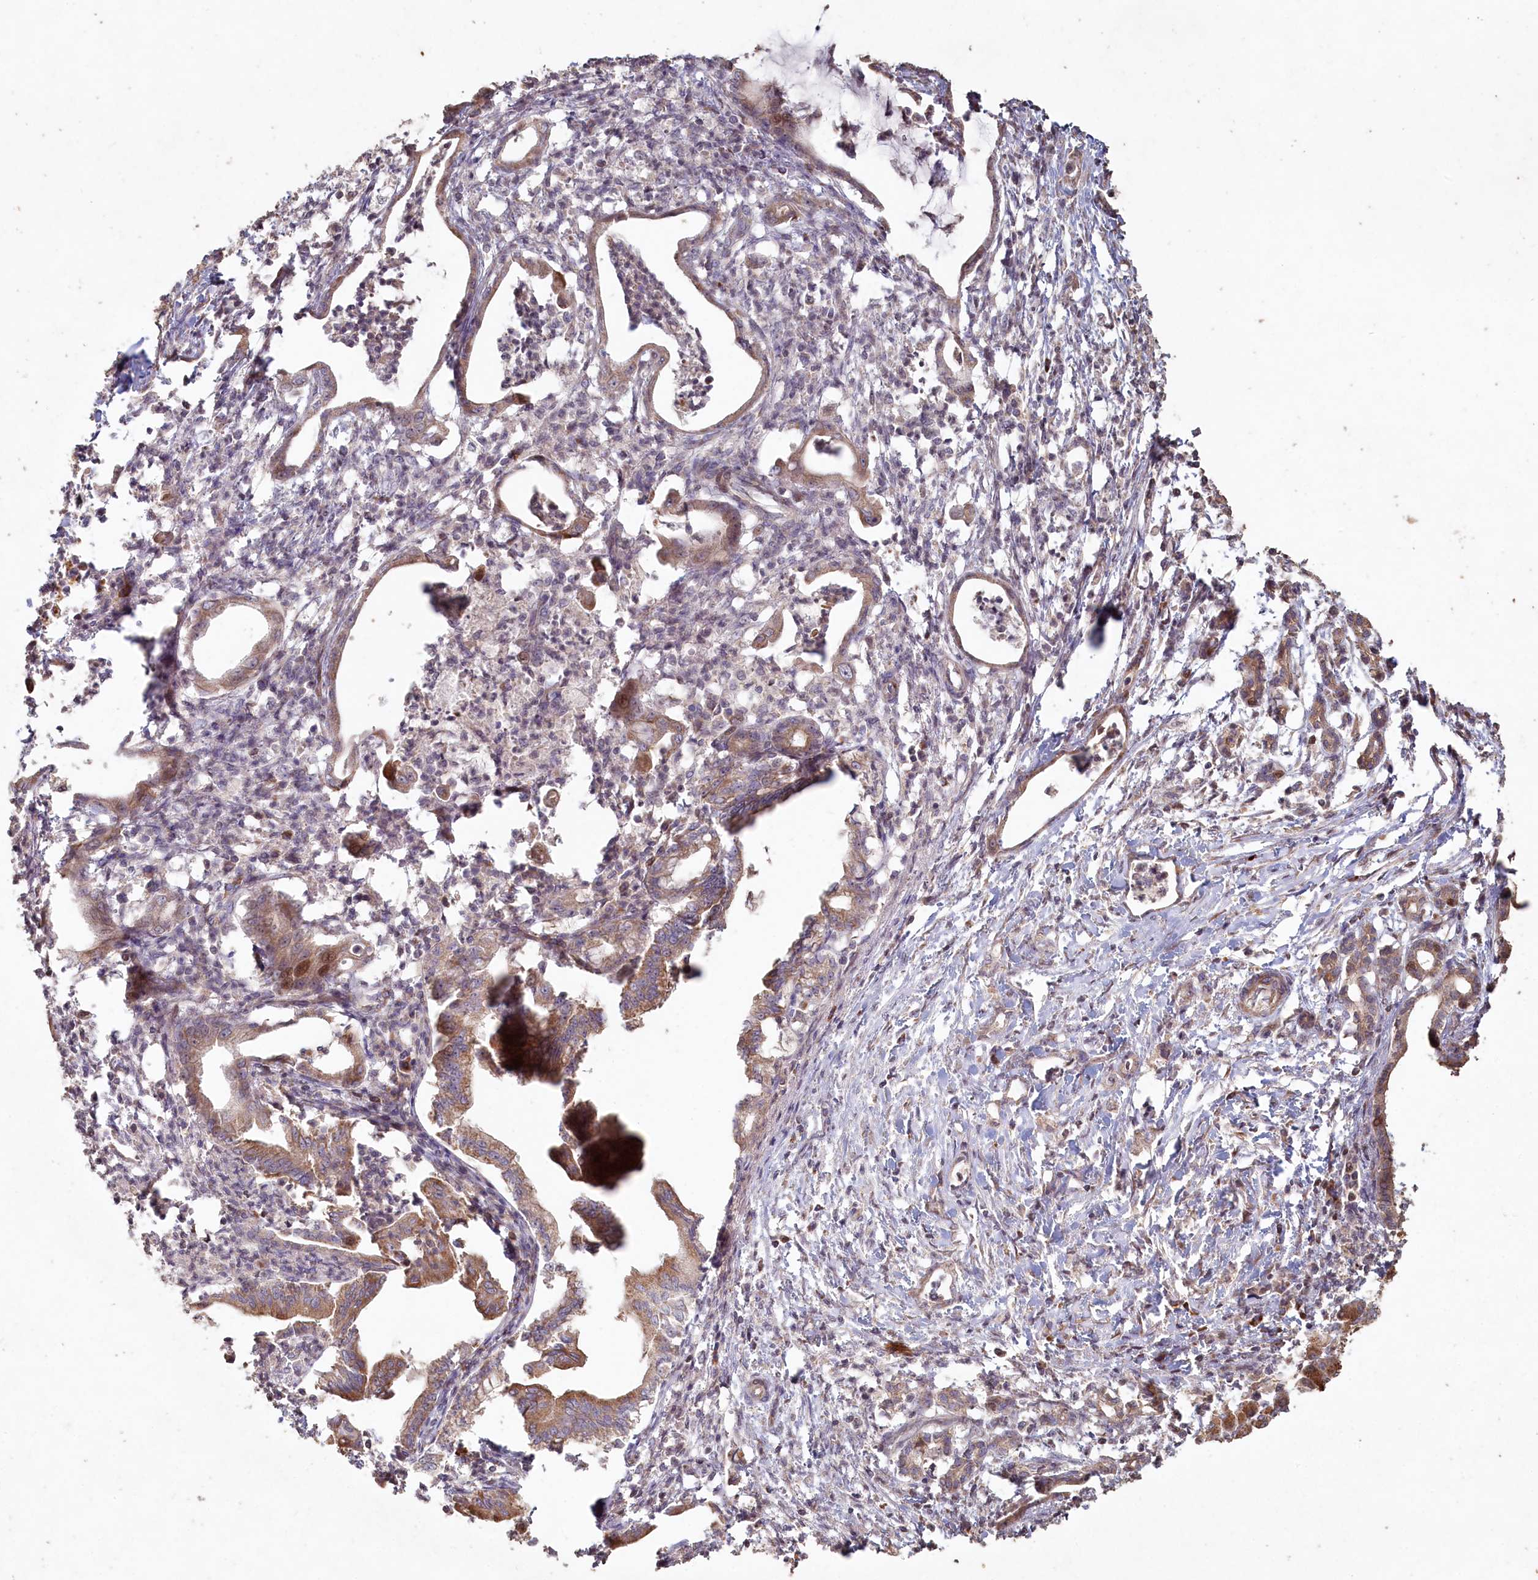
{"staining": {"intensity": "moderate", "quantity": ">75%", "location": "cytoplasmic/membranous"}, "tissue": "pancreatic cancer", "cell_type": "Tumor cells", "image_type": "cancer", "snomed": [{"axis": "morphology", "description": "Adenocarcinoma, NOS"}, {"axis": "topography", "description": "Pancreas"}], "caption": "Protein analysis of pancreatic cancer (adenocarcinoma) tissue shows moderate cytoplasmic/membranous expression in approximately >75% of tumor cells. Nuclei are stained in blue.", "gene": "HAL", "patient": {"sex": "female", "age": 55}}